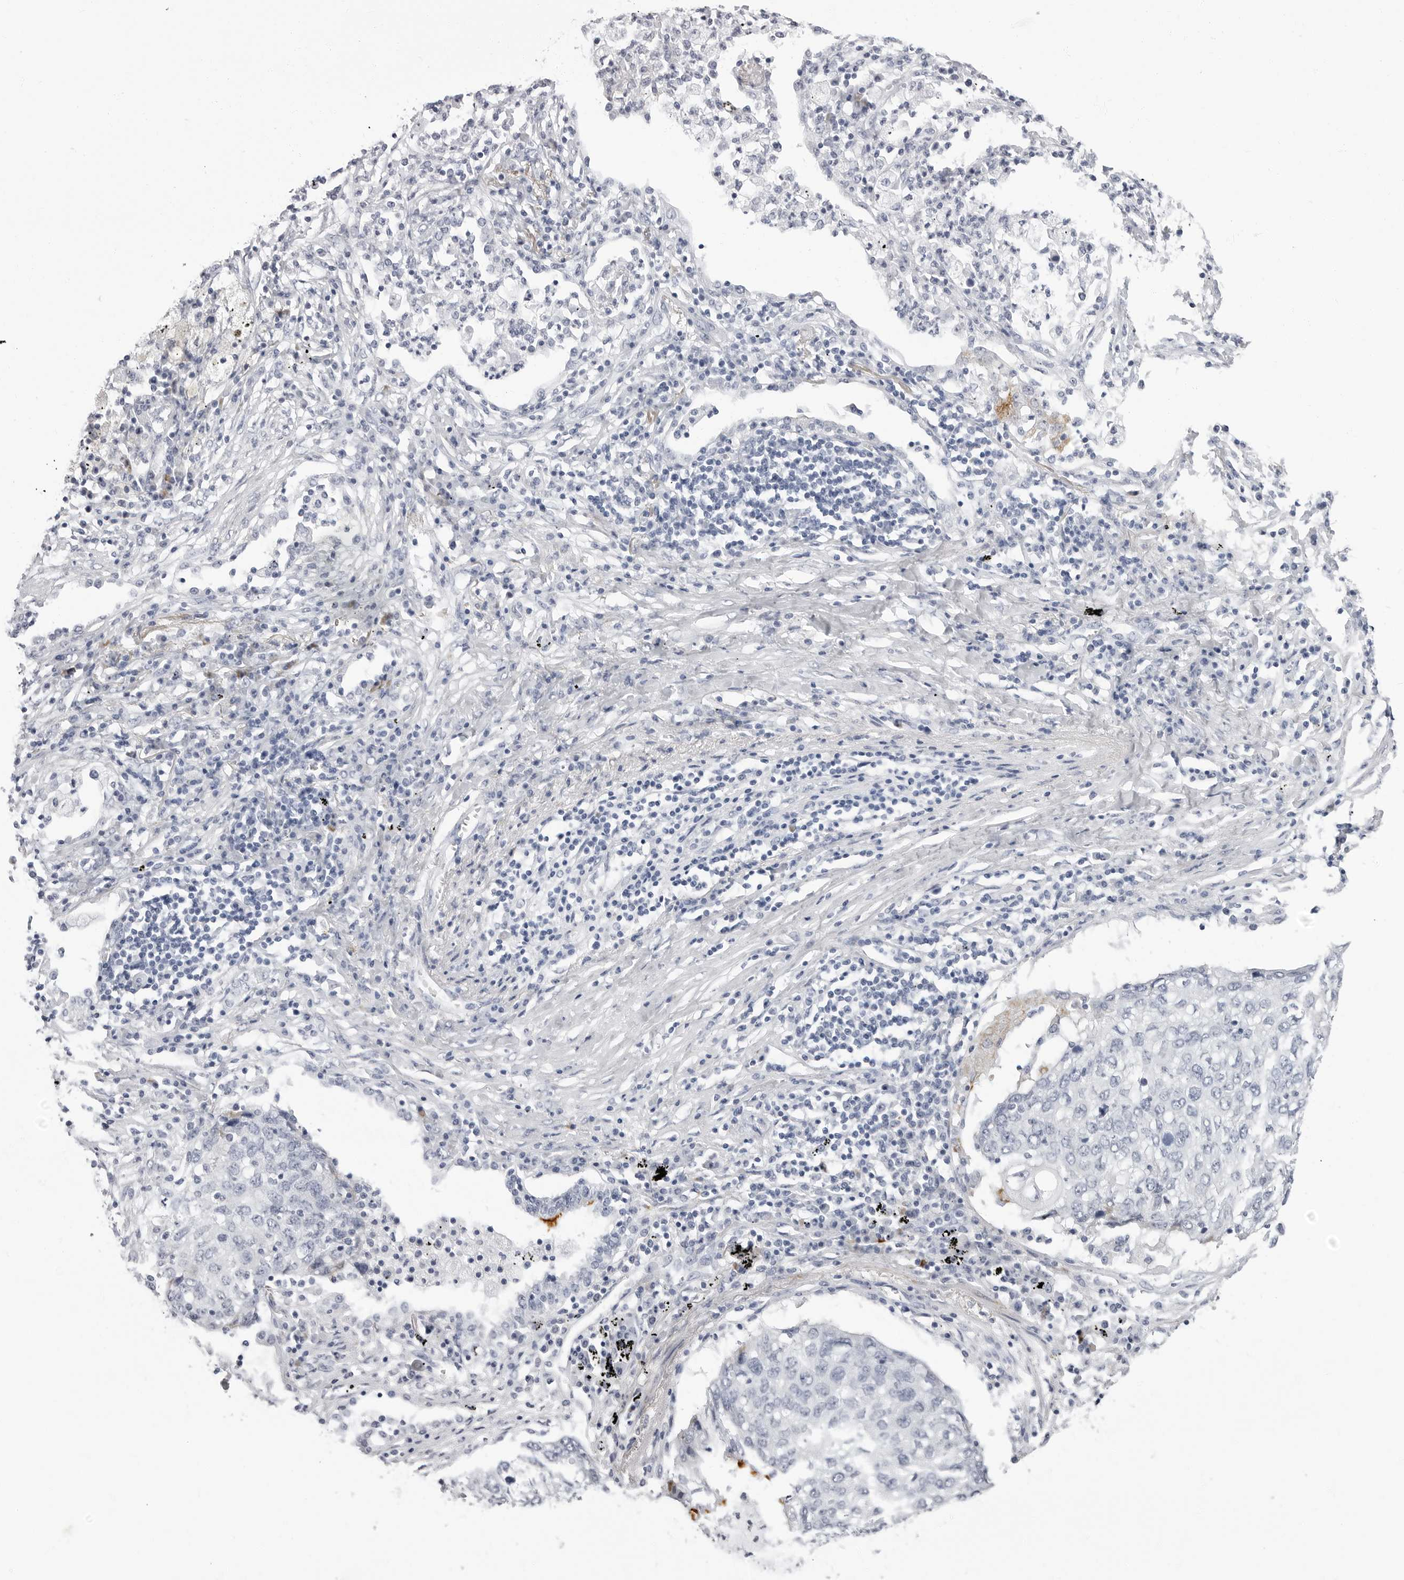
{"staining": {"intensity": "negative", "quantity": "none", "location": "none"}, "tissue": "lung cancer", "cell_type": "Tumor cells", "image_type": "cancer", "snomed": [{"axis": "morphology", "description": "Squamous cell carcinoma, NOS"}, {"axis": "topography", "description": "Lung"}], "caption": "Tumor cells are negative for brown protein staining in lung squamous cell carcinoma.", "gene": "ERICH3", "patient": {"sex": "female", "age": 63}}